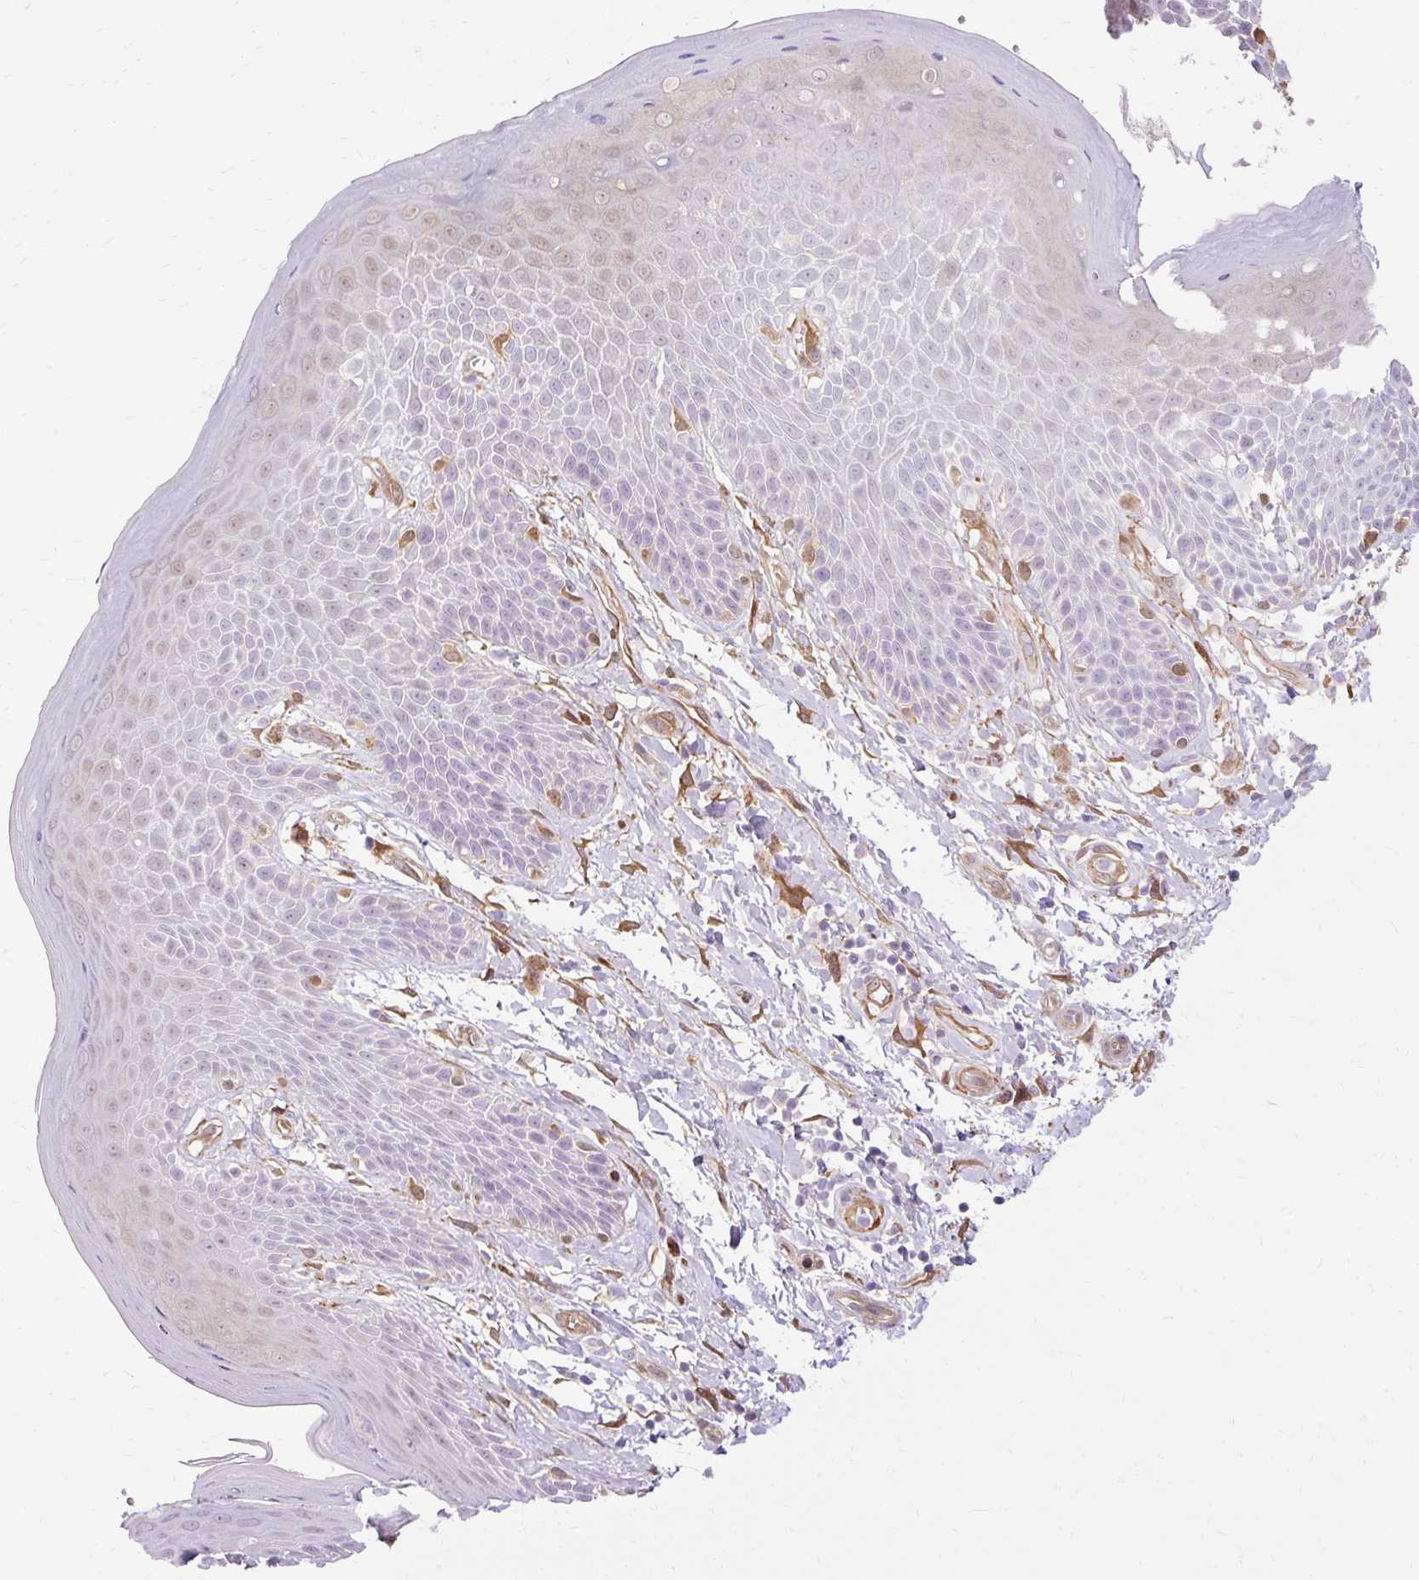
{"staining": {"intensity": "weak", "quantity": "<25%", "location": "cytoplasmic/membranous"}, "tissue": "skin", "cell_type": "Epidermal cells", "image_type": "normal", "snomed": [{"axis": "morphology", "description": "Normal tissue, NOS"}, {"axis": "topography", "description": "Peripheral nerve tissue"}], "caption": "Immunohistochemistry histopathology image of normal skin: skin stained with DAB (3,3'-diaminobenzidine) displays no significant protein expression in epidermal cells.", "gene": "CNN3", "patient": {"sex": "male", "age": 51}}